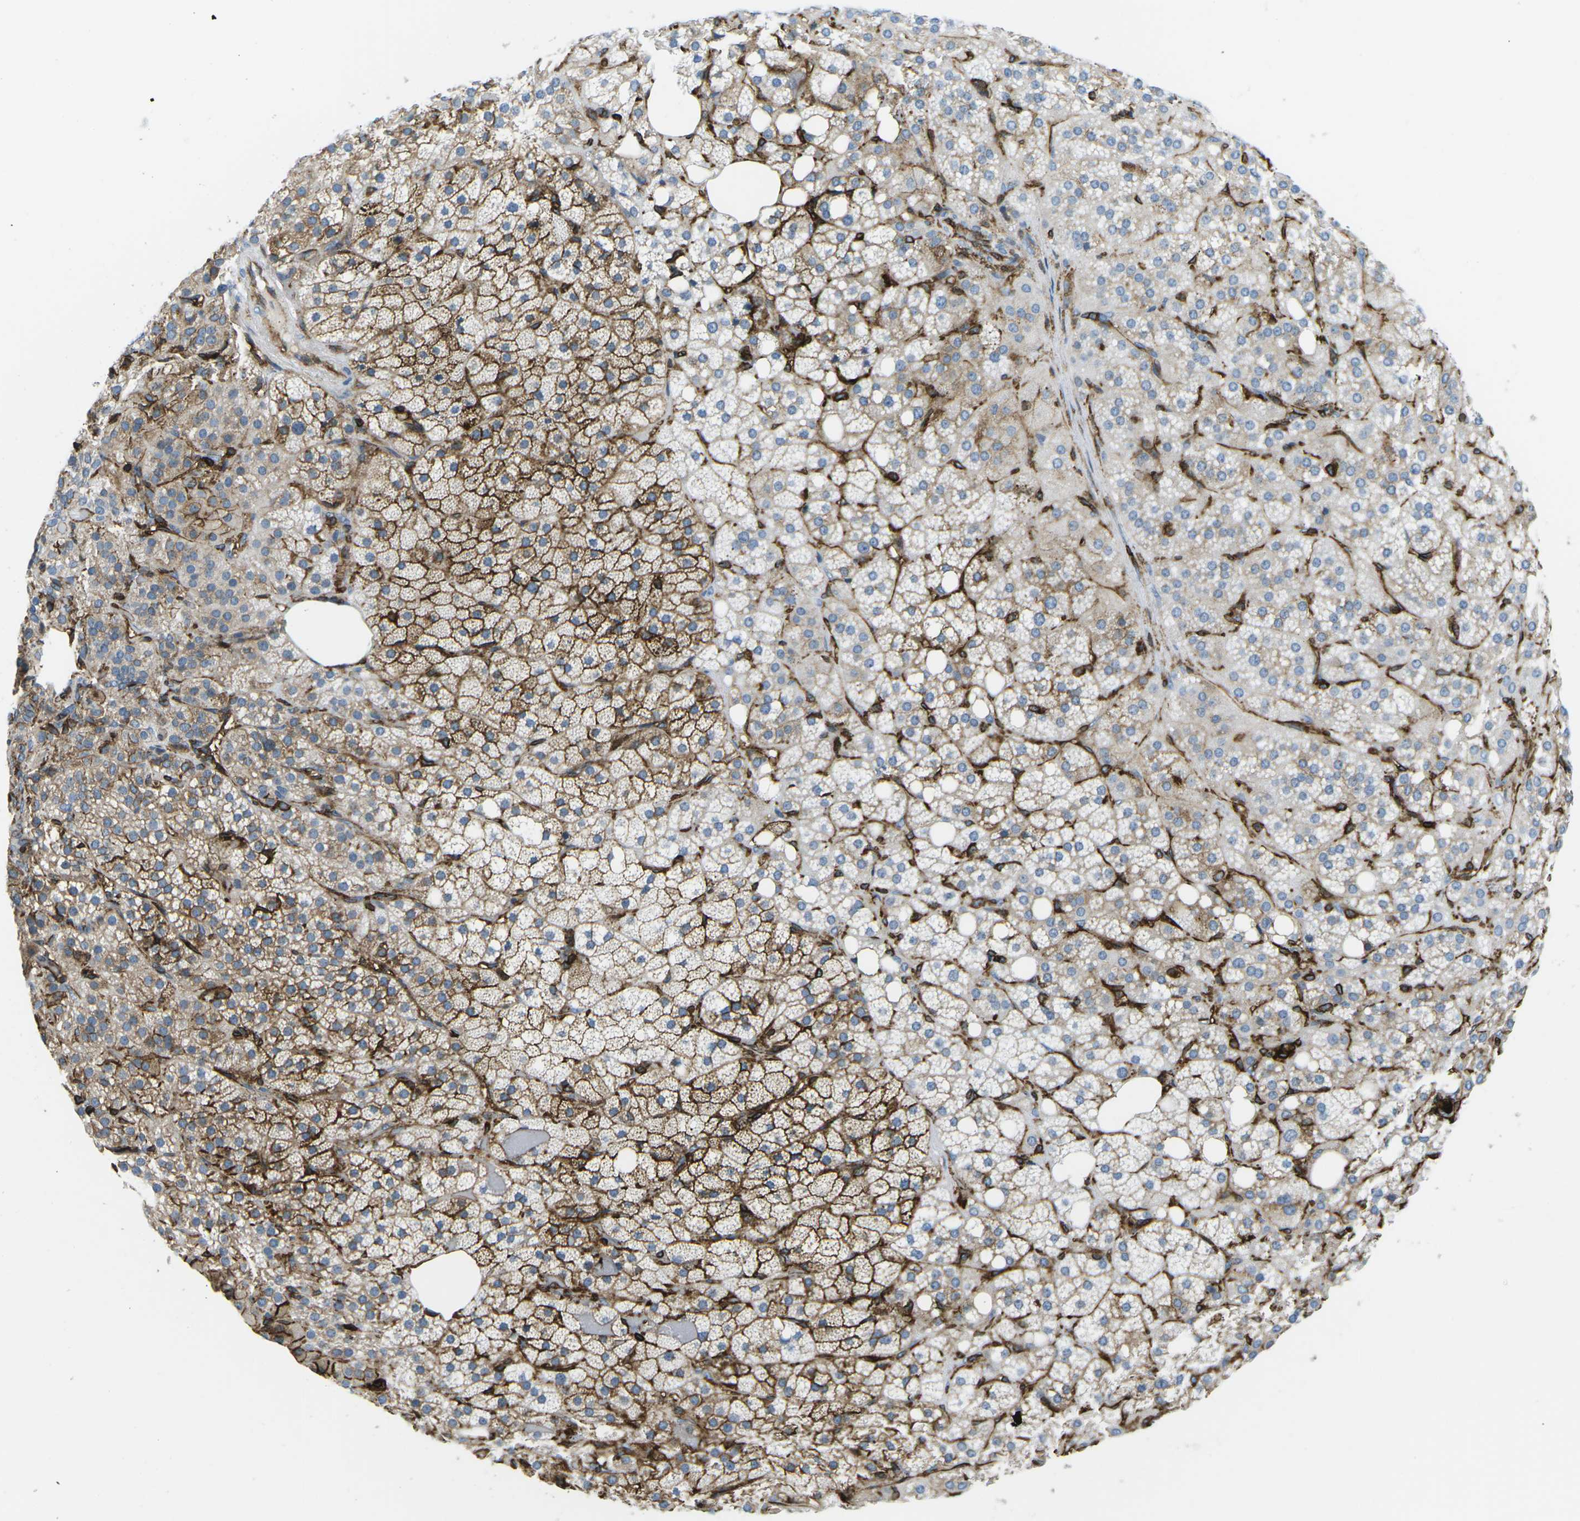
{"staining": {"intensity": "moderate", "quantity": ">75%", "location": "cytoplasmic/membranous"}, "tissue": "adrenal gland", "cell_type": "Glandular cells", "image_type": "normal", "snomed": [{"axis": "morphology", "description": "Normal tissue, NOS"}, {"axis": "topography", "description": "Adrenal gland"}], "caption": "A photomicrograph showing moderate cytoplasmic/membranous positivity in approximately >75% of glandular cells in benign adrenal gland, as visualized by brown immunohistochemical staining.", "gene": "HLA", "patient": {"sex": "female", "age": 59}}